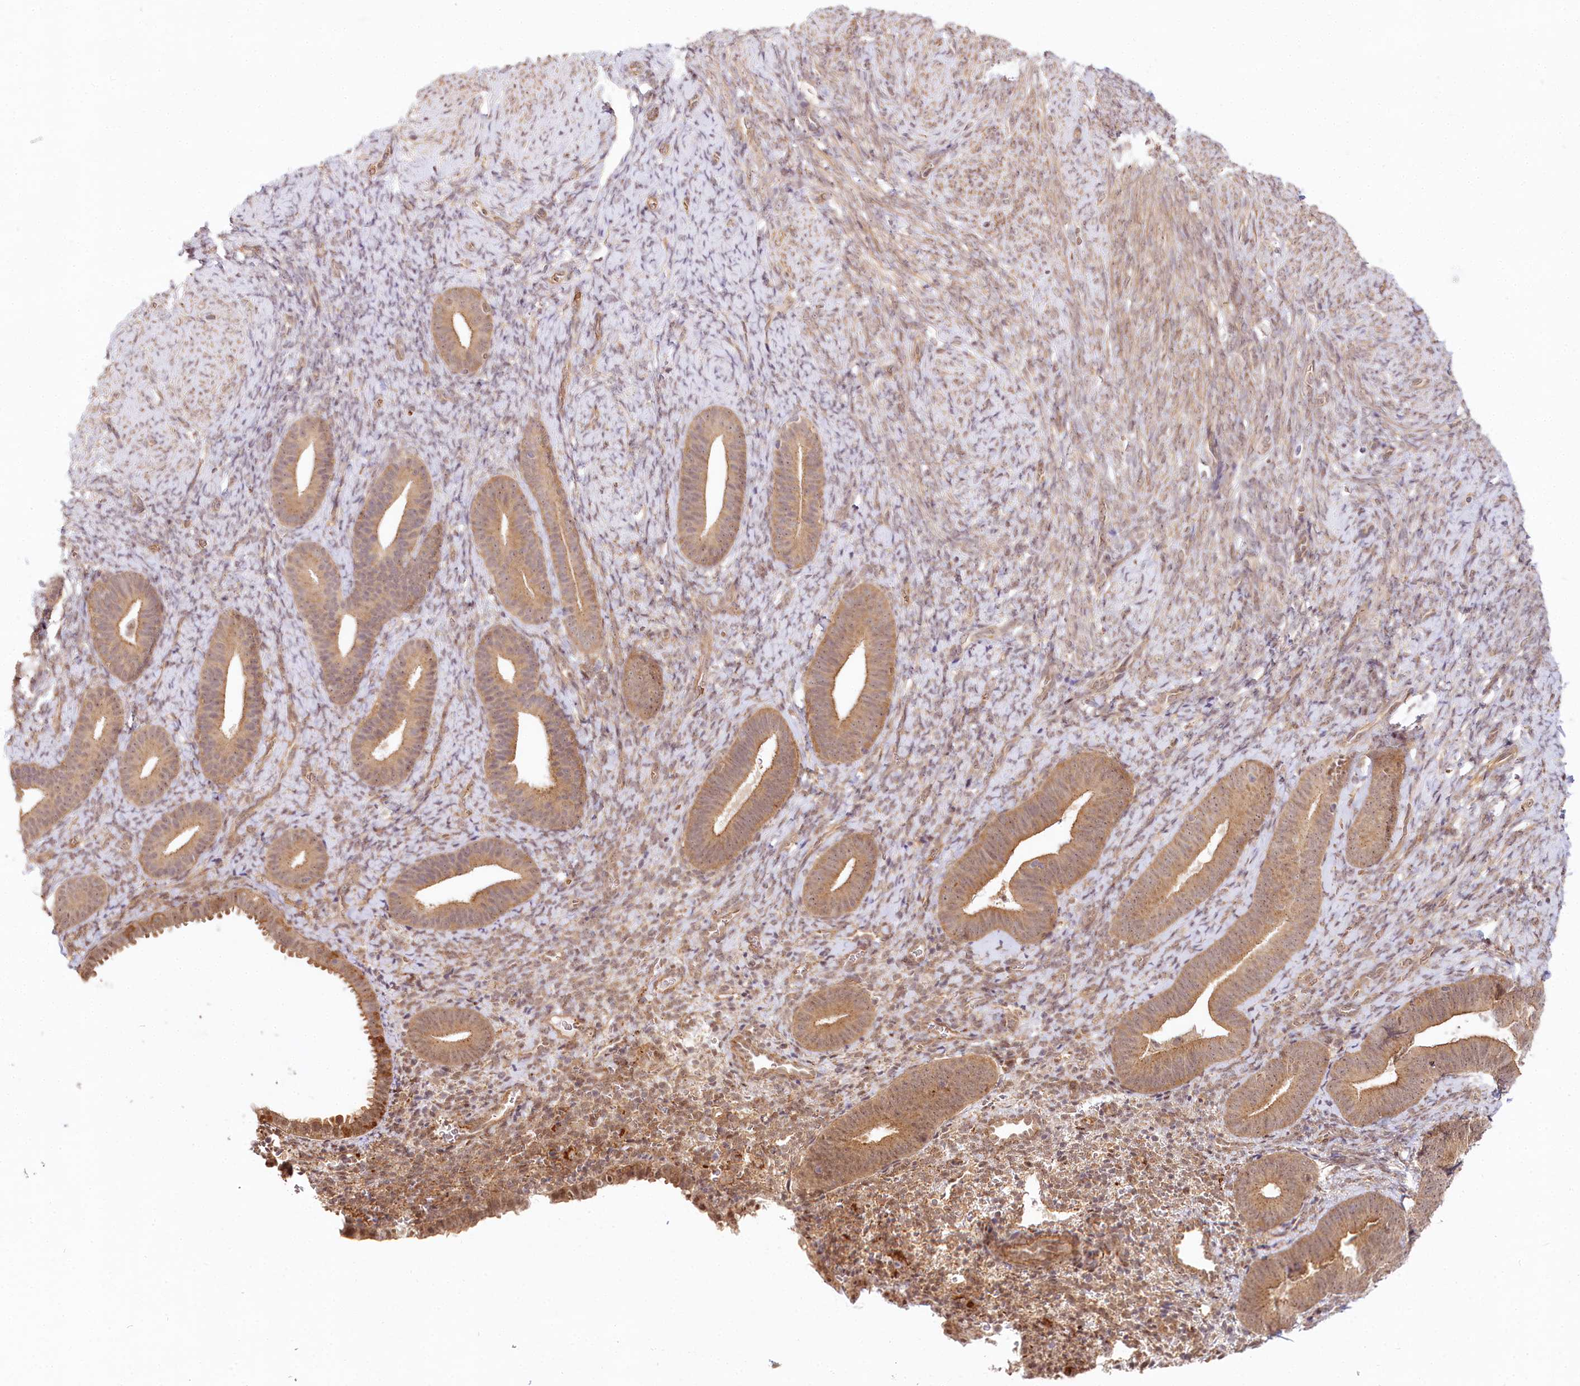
{"staining": {"intensity": "moderate", "quantity": "<25%", "location": "cytoplasmic/membranous,nuclear"}, "tissue": "endometrium", "cell_type": "Cells in endometrial stroma", "image_type": "normal", "snomed": [{"axis": "morphology", "description": "Normal tissue, NOS"}, {"axis": "topography", "description": "Endometrium"}], "caption": "Benign endometrium was stained to show a protein in brown. There is low levels of moderate cytoplasmic/membranous,nuclear expression in about <25% of cells in endometrial stroma. (IHC, brightfield microscopy, high magnification).", "gene": "TUBGCP2", "patient": {"sex": "female", "age": 65}}